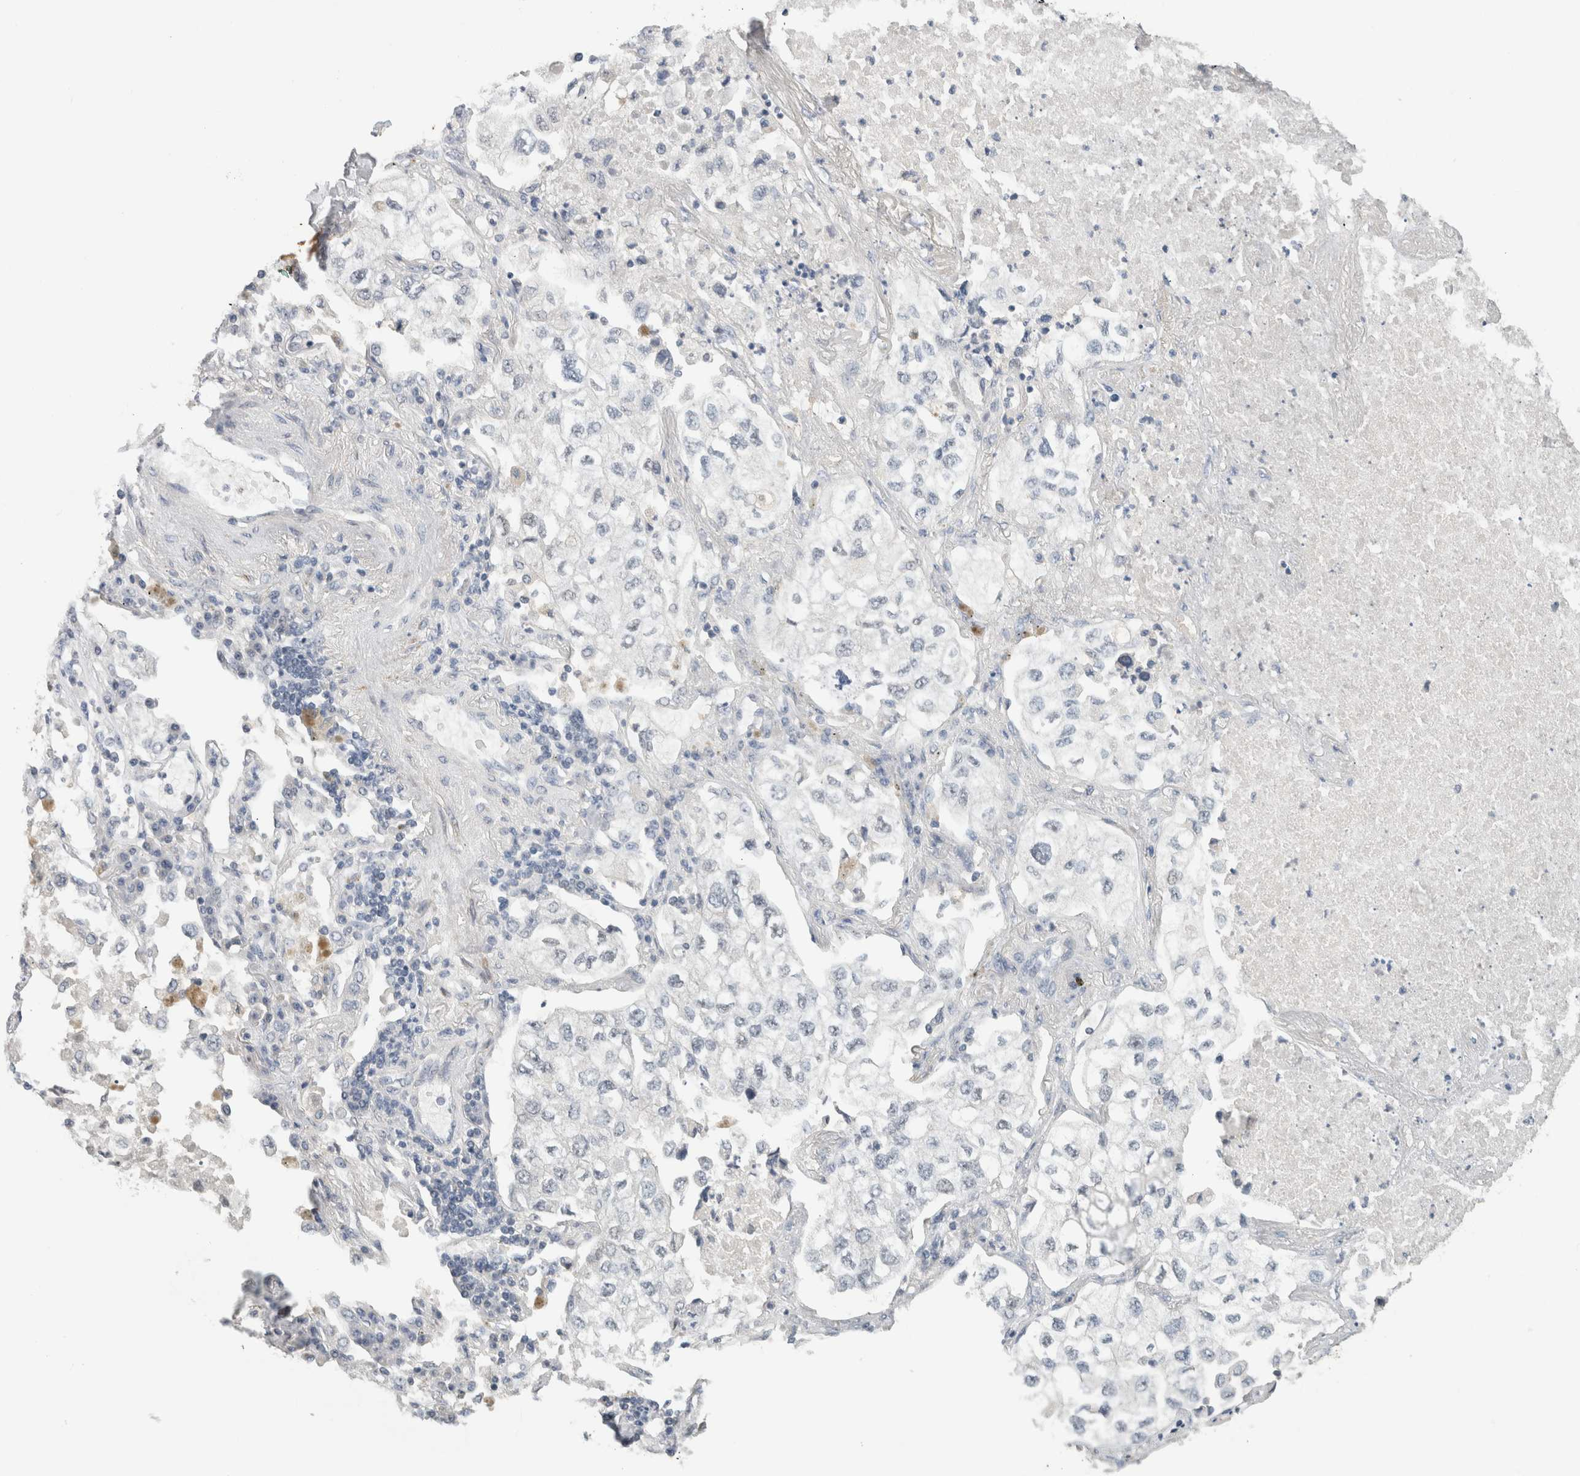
{"staining": {"intensity": "negative", "quantity": "none", "location": "none"}, "tissue": "lung cancer", "cell_type": "Tumor cells", "image_type": "cancer", "snomed": [{"axis": "morphology", "description": "Adenocarcinoma, NOS"}, {"axis": "topography", "description": "Lung"}], "caption": "Micrograph shows no protein staining in tumor cells of lung cancer (adenocarcinoma) tissue.", "gene": "HCN3", "patient": {"sex": "male", "age": 63}}